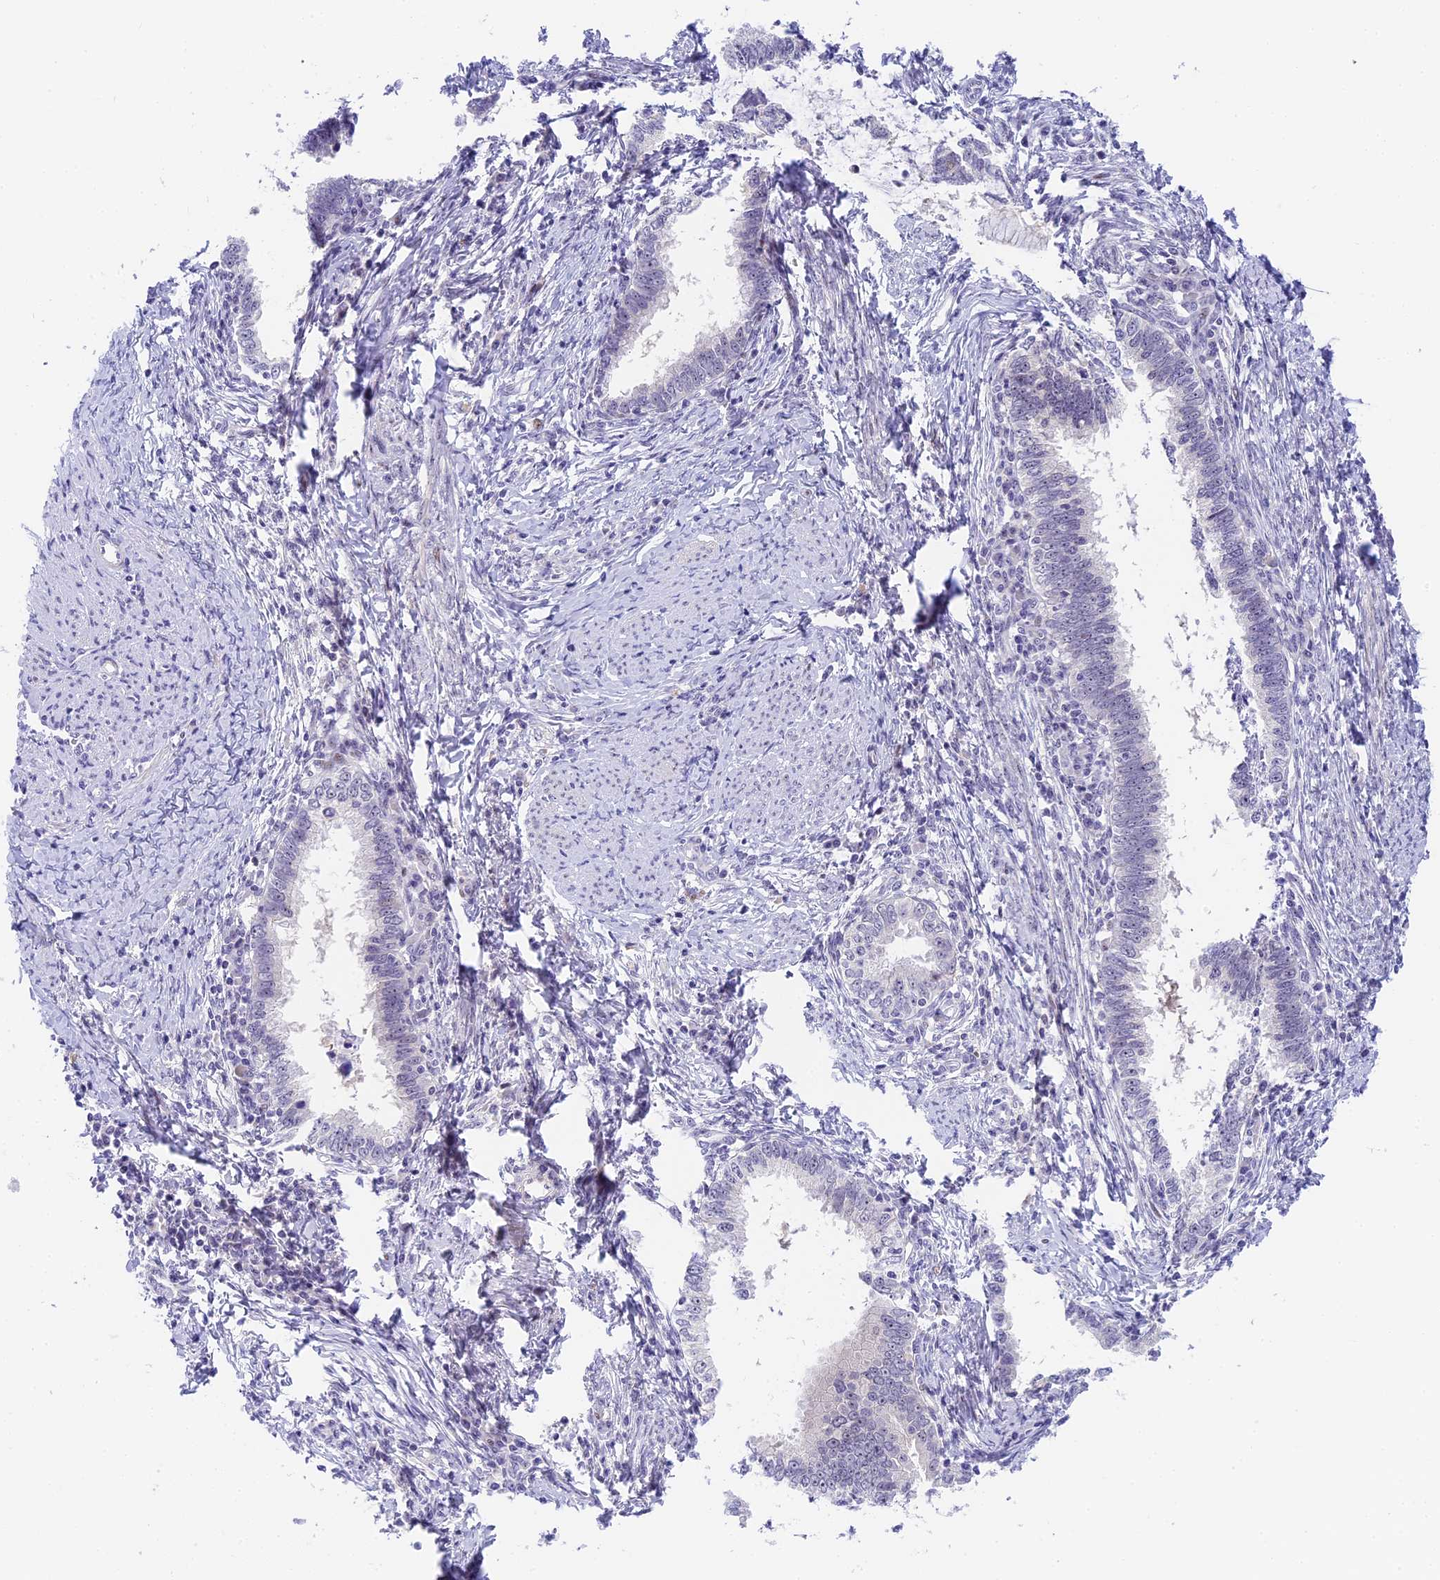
{"staining": {"intensity": "negative", "quantity": "none", "location": "none"}, "tissue": "cervical cancer", "cell_type": "Tumor cells", "image_type": "cancer", "snomed": [{"axis": "morphology", "description": "Adenocarcinoma, NOS"}, {"axis": "topography", "description": "Cervix"}], "caption": "Immunohistochemical staining of cervical adenocarcinoma demonstrates no significant positivity in tumor cells. (DAB (3,3'-diaminobenzidine) immunohistochemistry visualized using brightfield microscopy, high magnification).", "gene": "MIDN", "patient": {"sex": "female", "age": 36}}